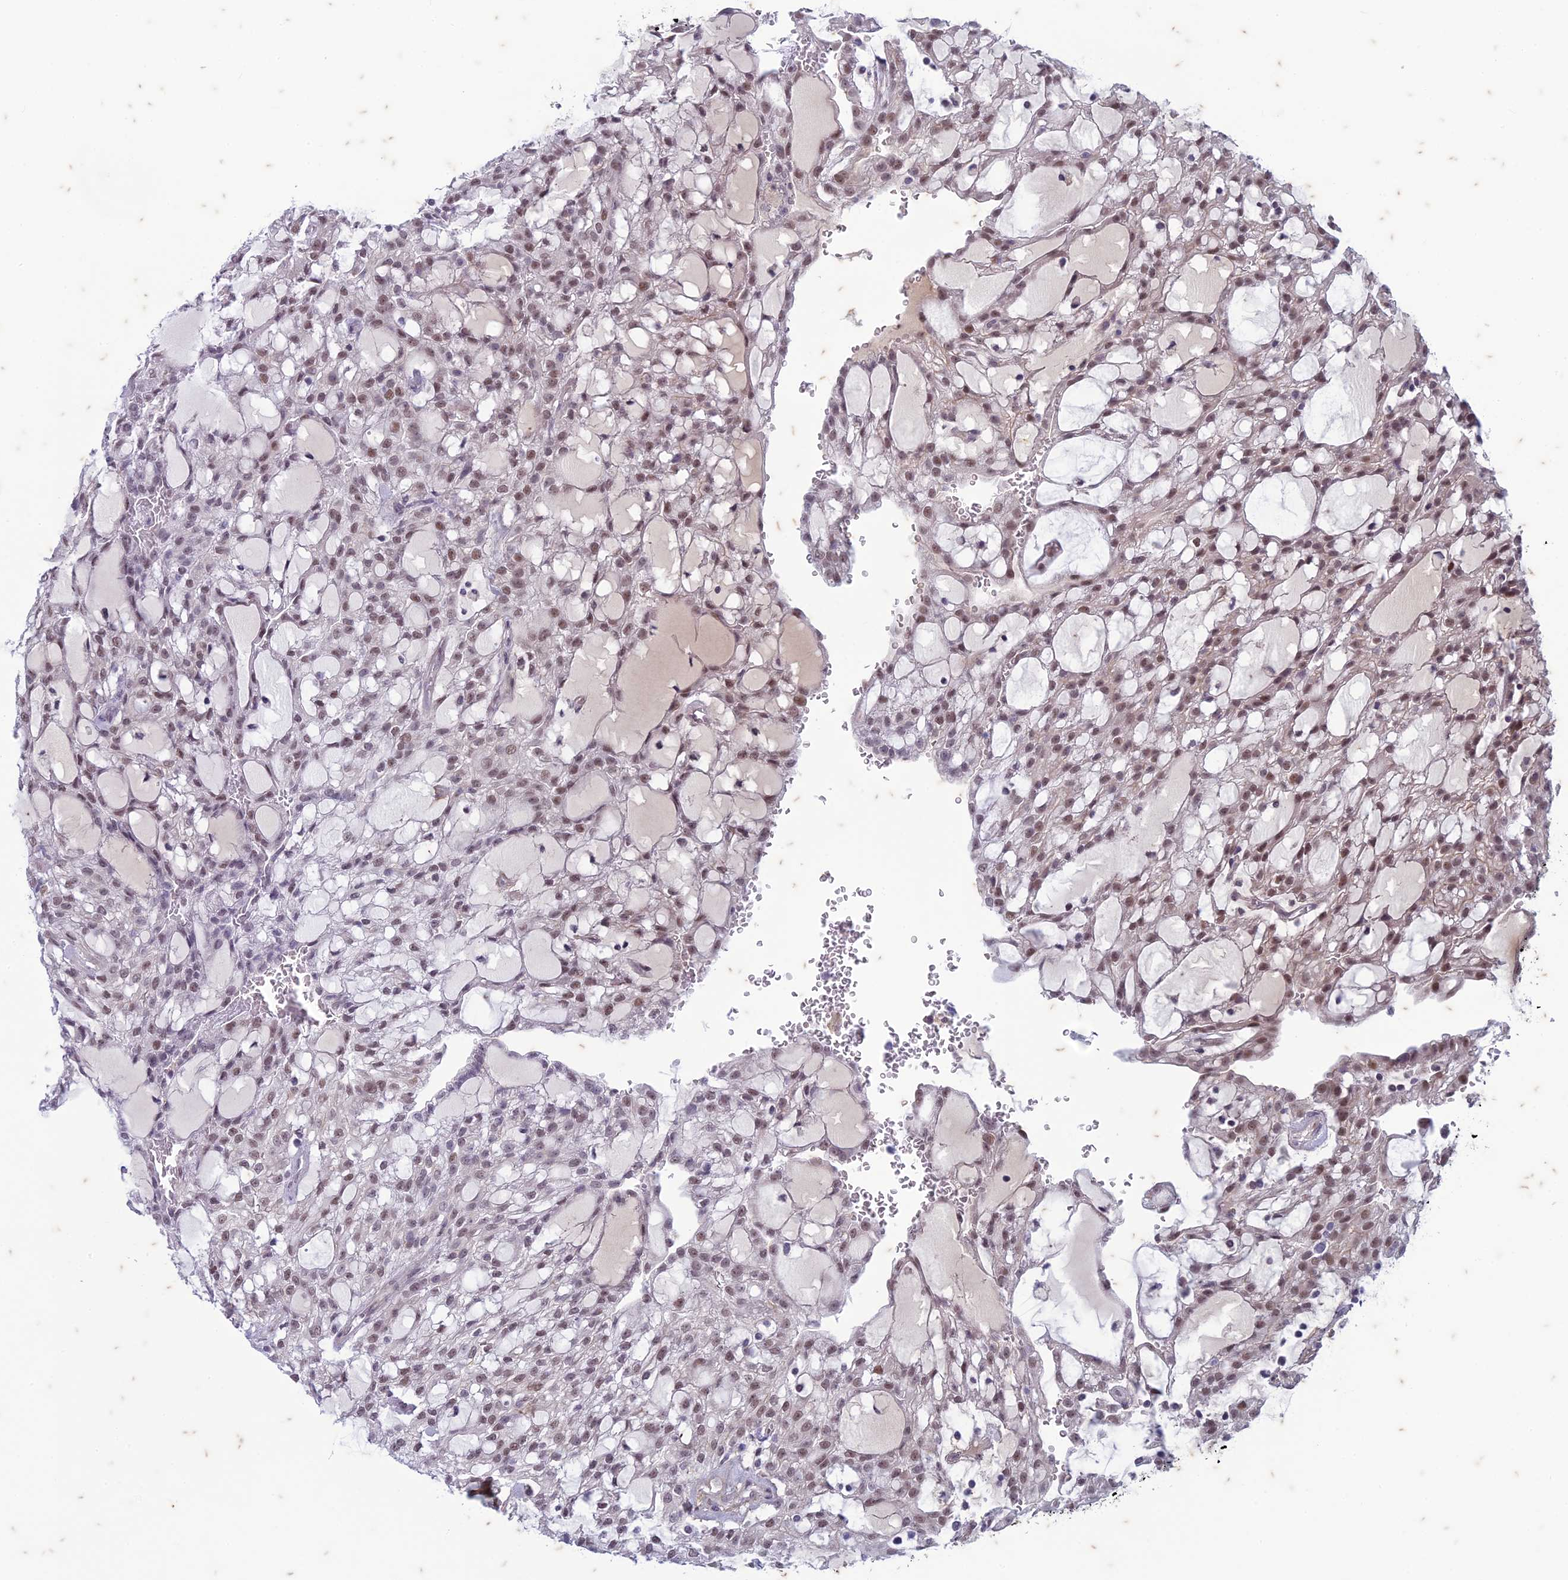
{"staining": {"intensity": "moderate", "quantity": ">75%", "location": "nuclear"}, "tissue": "renal cancer", "cell_type": "Tumor cells", "image_type": "cancer", "snomed": [{"axis": "morphology", "description": "Adenocarcinoma, NOS"}, {"axis": "topography", "description": "Kidney"}], "caption": "A photomicrograph showing moderate nuclear staining in approximately >75% of tumor cells in renal cancer (adenocarcinoma), as visualized by brown immunohistochemical staining.", "gene": "PABPN1L", "patient": {"sex": "male", "age": 63}}